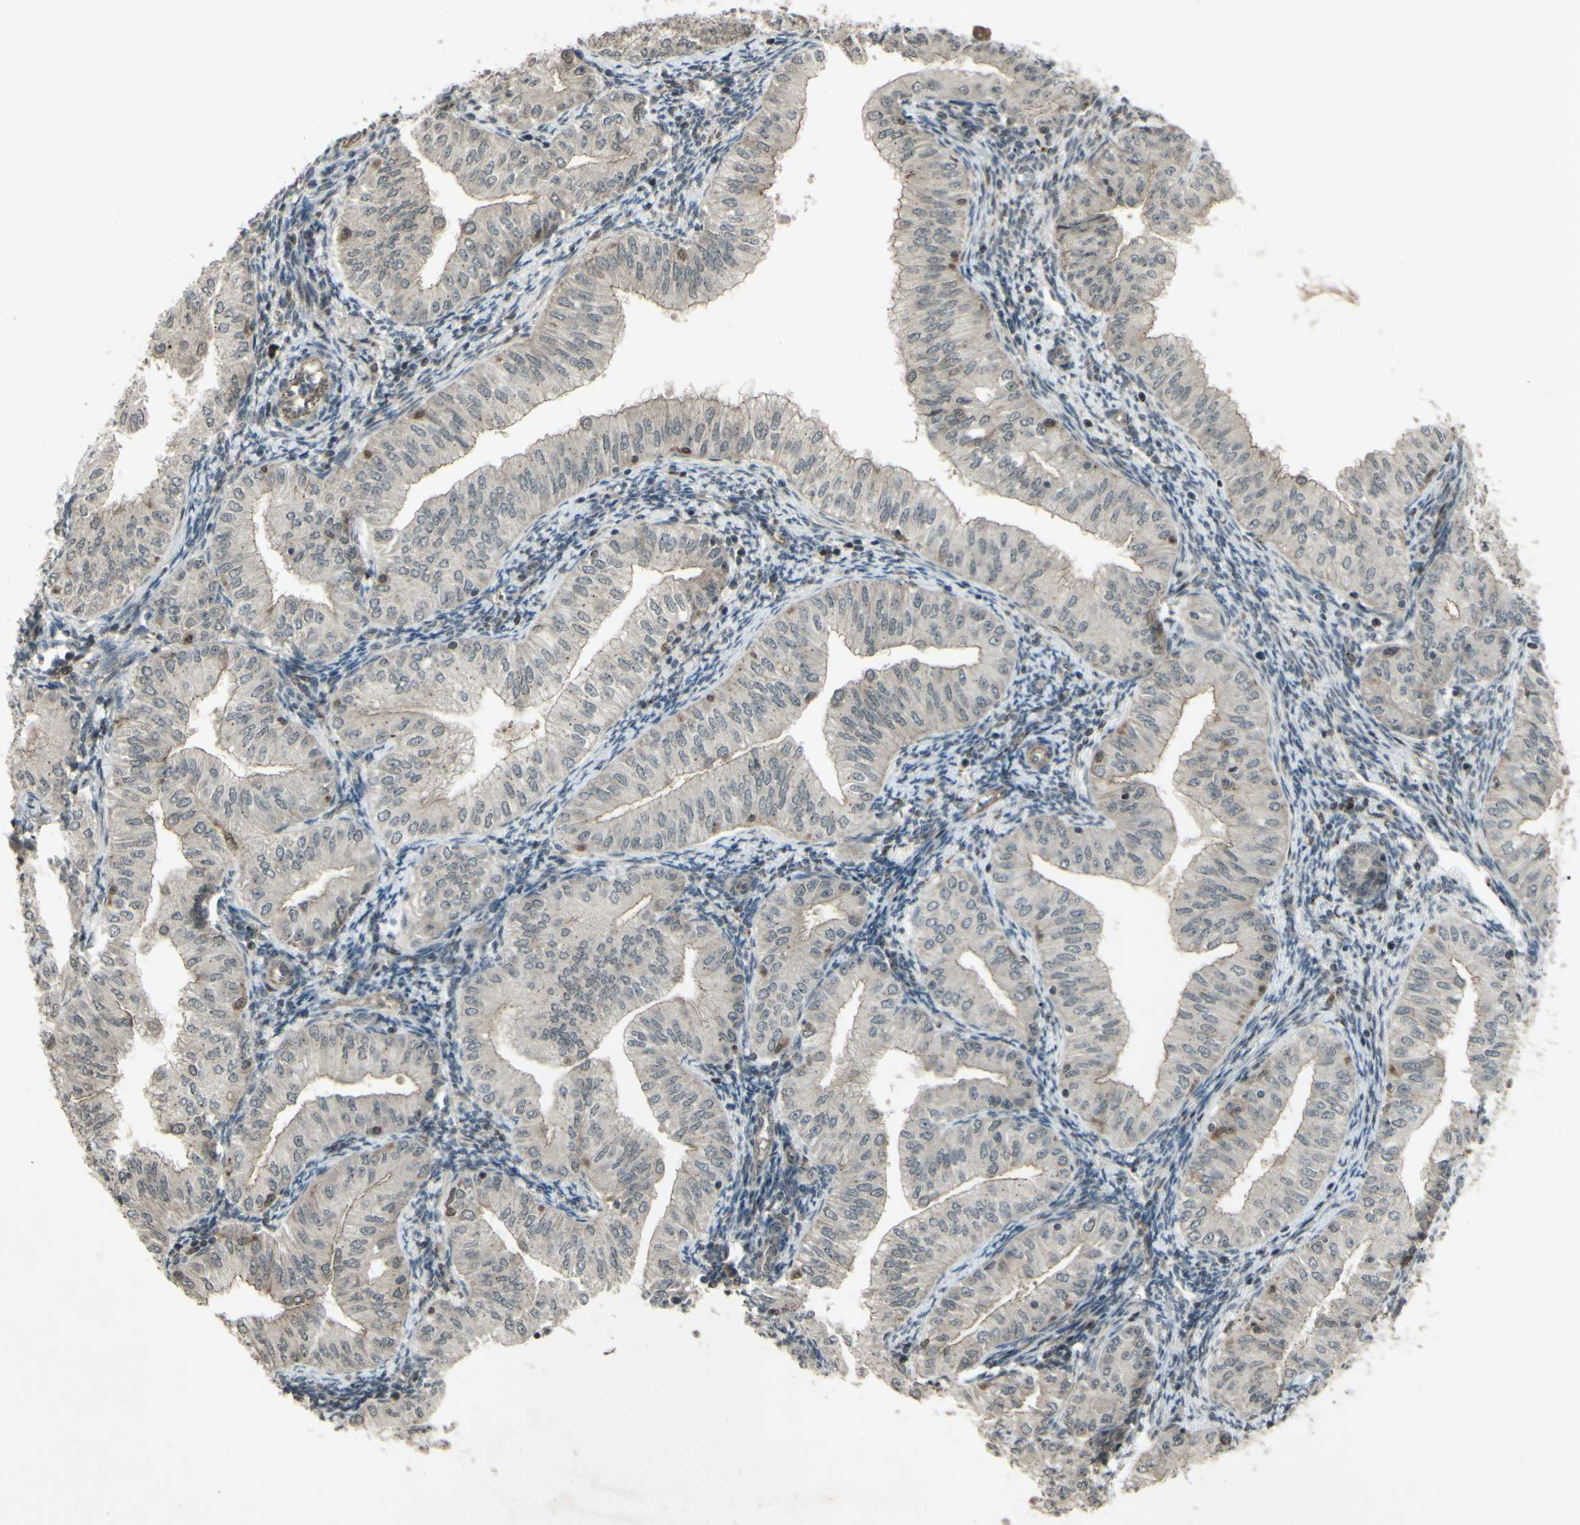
{"staining": {"intensity": "weak", "quantity": ">75%", "location": "cytoplasmic/membranous"}, "tissue": "endometrial cancer", "cell_type": "Tumor cells", "image_type": "cancer", "snomed": [{"axis": "morphology", "description": "Normal tissue, NOS"}, {"axis": "morphology", "description": "Adenocarcinoma, NOS"}, {"axis": "topography", "description": "Endometrium"}], "caption": "Human endometrial cancer (adenocarcinoma) stained with a protein marker exhibits weak staining in tumor cells.", "gene": "BLNK", "patient": {"sex": "female", "age": 53}}